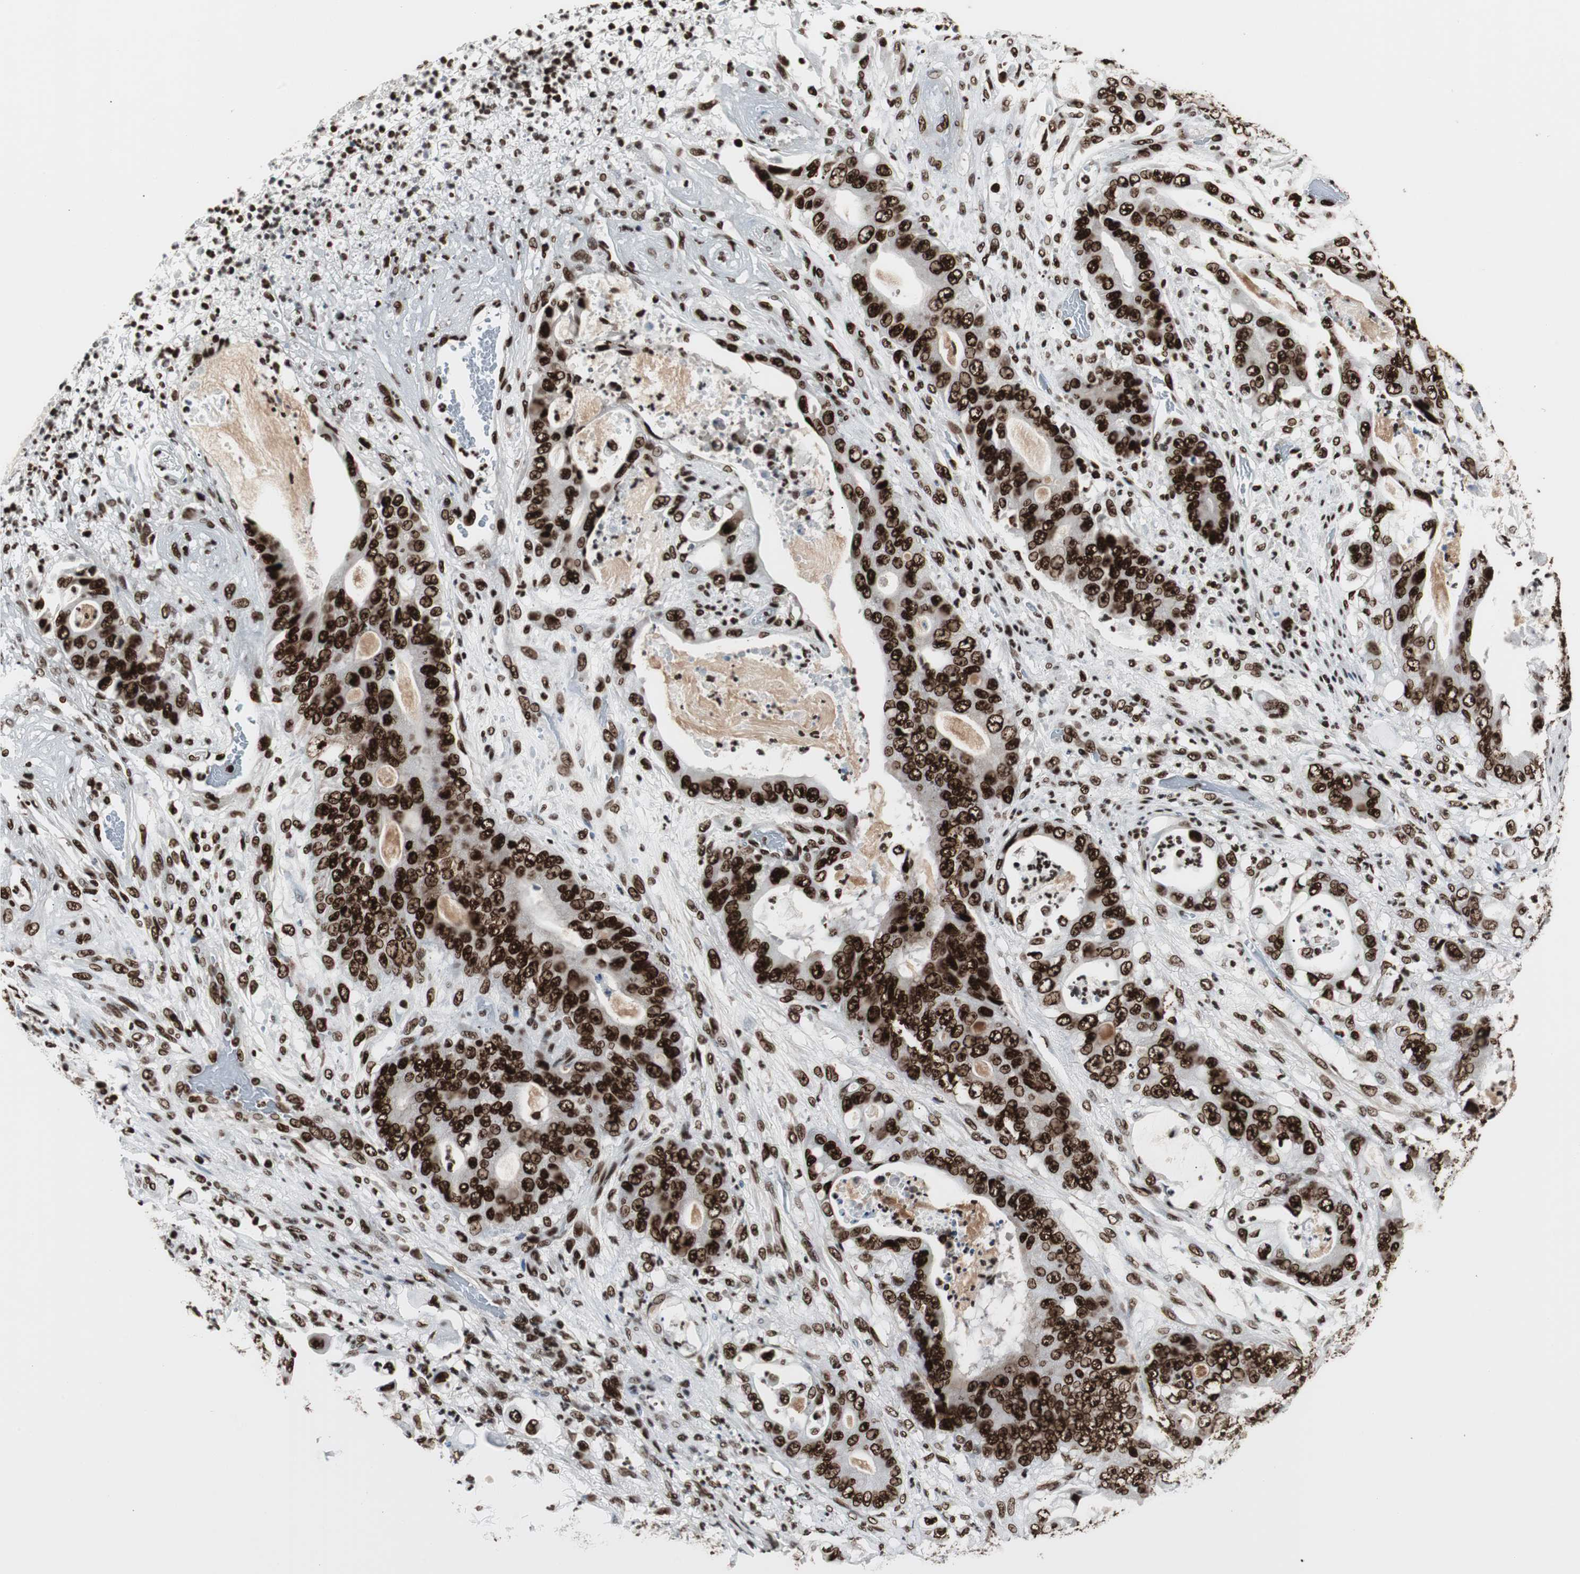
{"staining": {"intensity": "strong", "quantity": ">75%", "location": "nuclear"}, "tissue": "stomach cancer", "cell_type": "Tumor cells", "image_type": "cancer", "snomed": [{"axis": "morphology", "description": "Adenocarcinoma, NOS"}, {"axis": "topography", "description": "Stomach"}], "caption": "Approximately >75% of tumor cells in human stomach adenocarcinoma show strong nuclear protein expression as visualized by brown immunohistochemical staining.", "gene": "MTA2", "patient": {"sex": "female", "age": 73}}